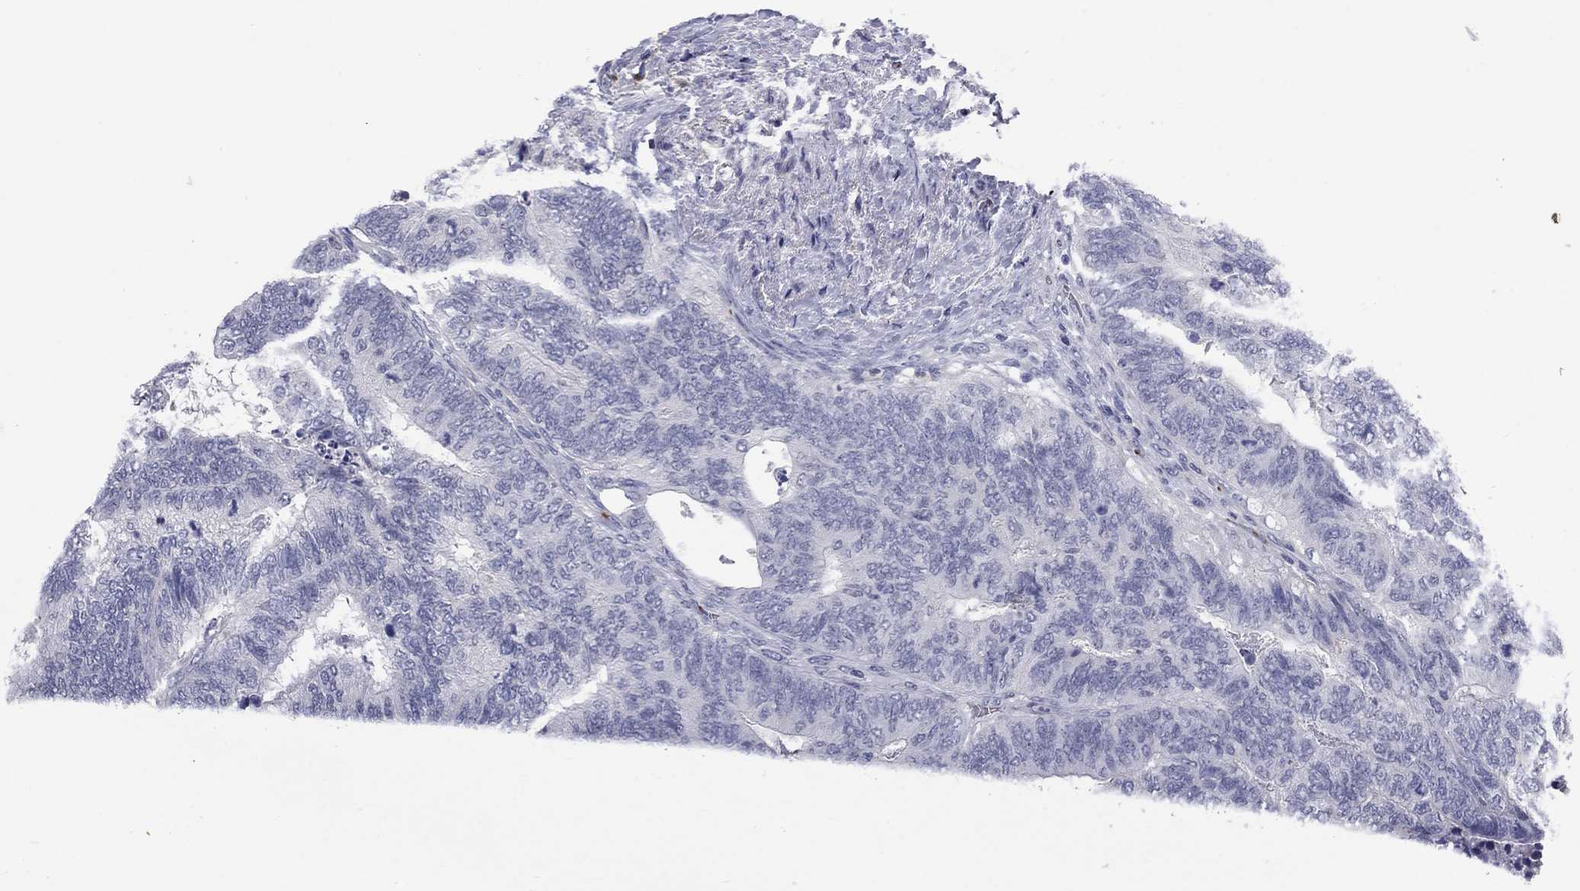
{"staining": {"intensity": "negative", "quantity": "none", "location": "none"}, "tissue": "colorectal cancer", "cell_type": "Tumor cells", "image_type": "cancer", "snomed": [{"axis": "morphology", "description": "Adenocarcinoma, NOS"}, {"axis": "topography", "description": "Colon"}], "caption": "Immunohistochemistry (IHC) photomicrograph of colorectal adenocarcinoma stained for a protein (brown), which displays no expression in tumor cells. The staining is performed using DAB (3,3'-diaminobenzidine) brown chromogen with nuclei counter-stained in using hematoxylin.", "gene": "PLEK", "patient": {"sex": "female", "age": 67}}